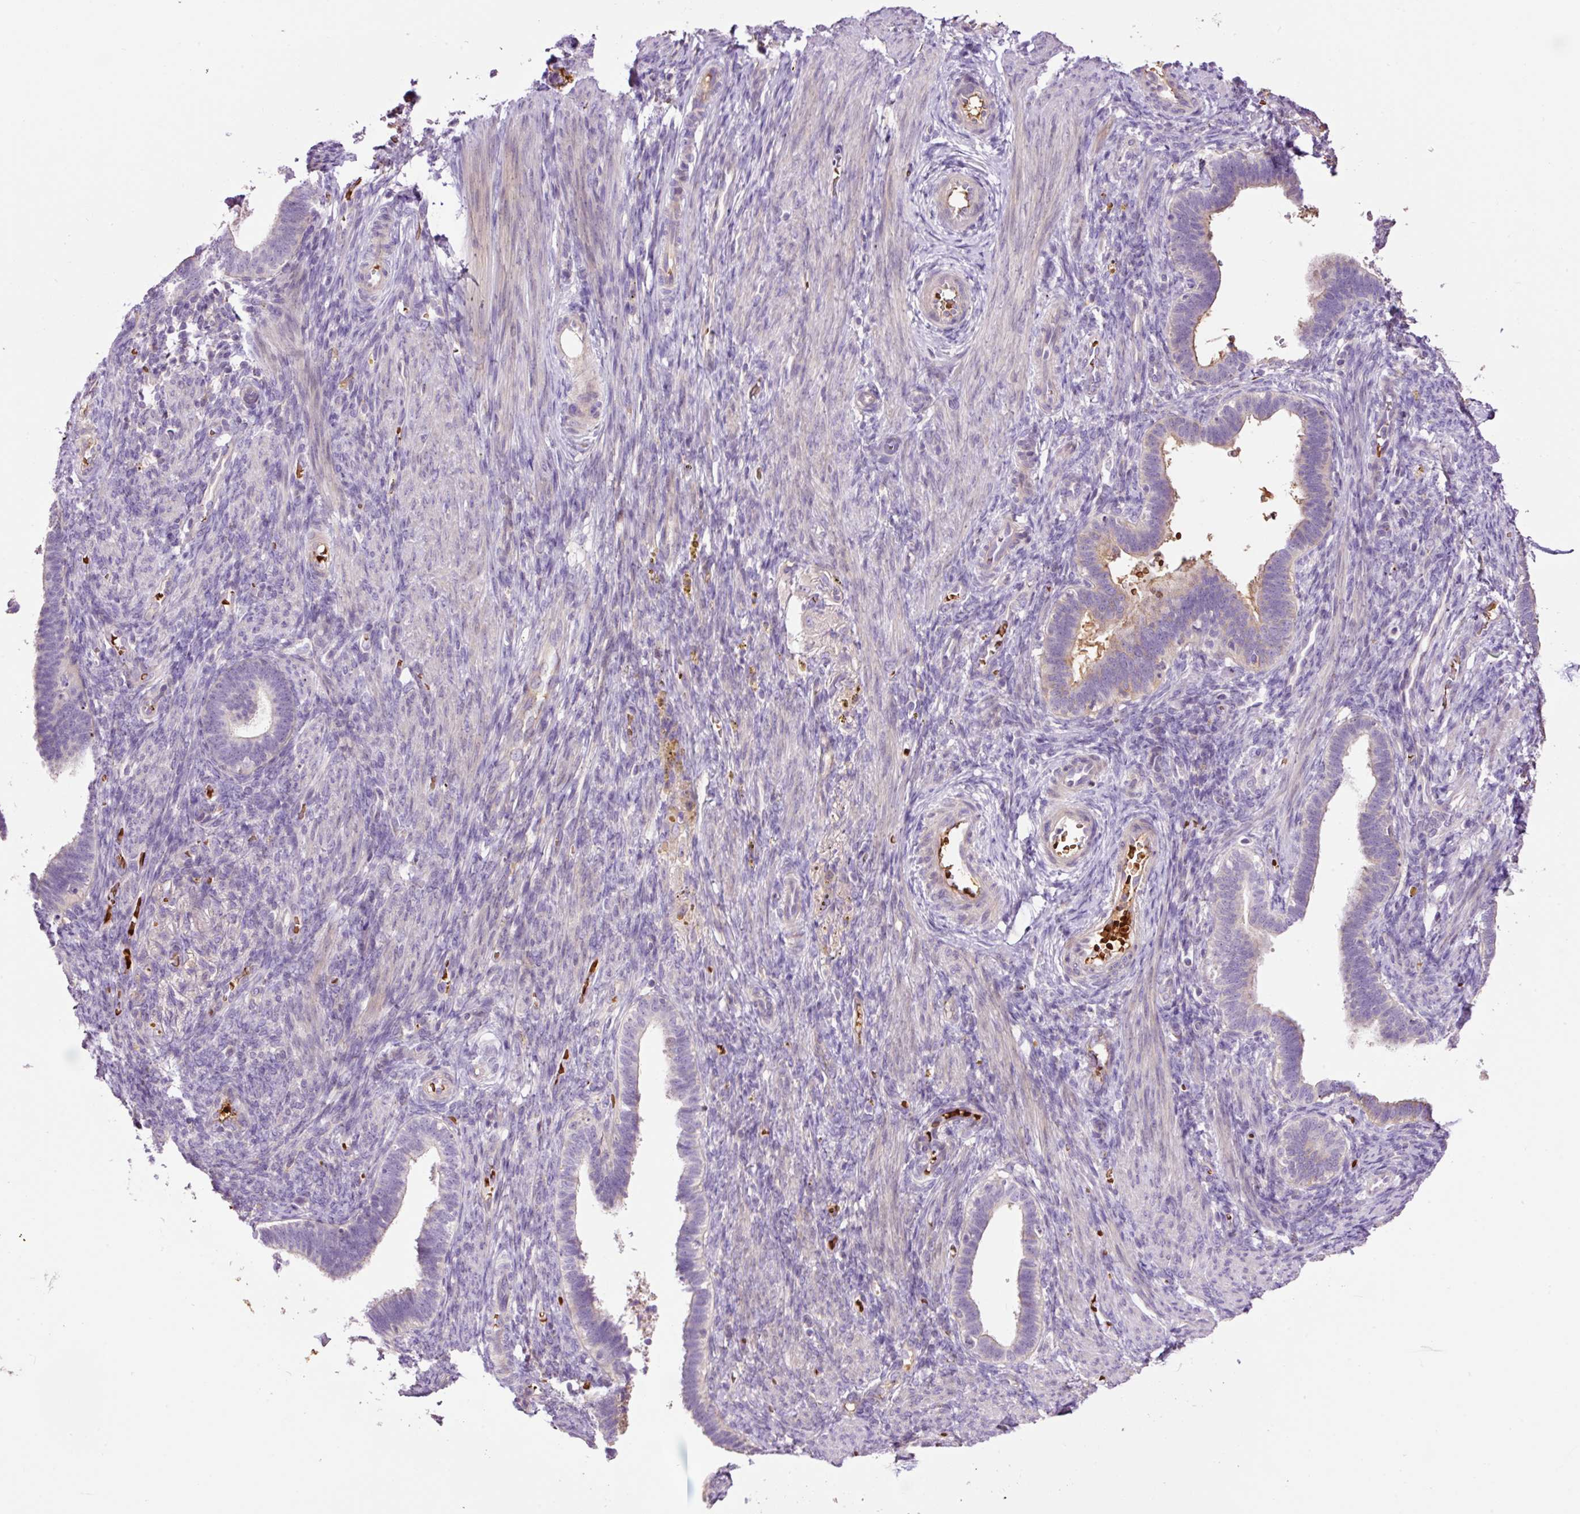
{"staining": {"intensity": "negative", "quantity": "none", "location": "none"}, "tissue": "endometrium", "cell_type": "Cells in endometrial stroma", "image_type": "normal", "snomed": [{"axis": "morphology", "description": "Normal tissue, NOS"}, {"axis": "topography", "description": "Endometrium"}], "caption": "Immunohistochemistry (IHC) of unremarkable endometrium displays no expression in cells in endometrial stroma.", "gene": "TMEM235", "patient": {"sex": "female", "age": 34}}